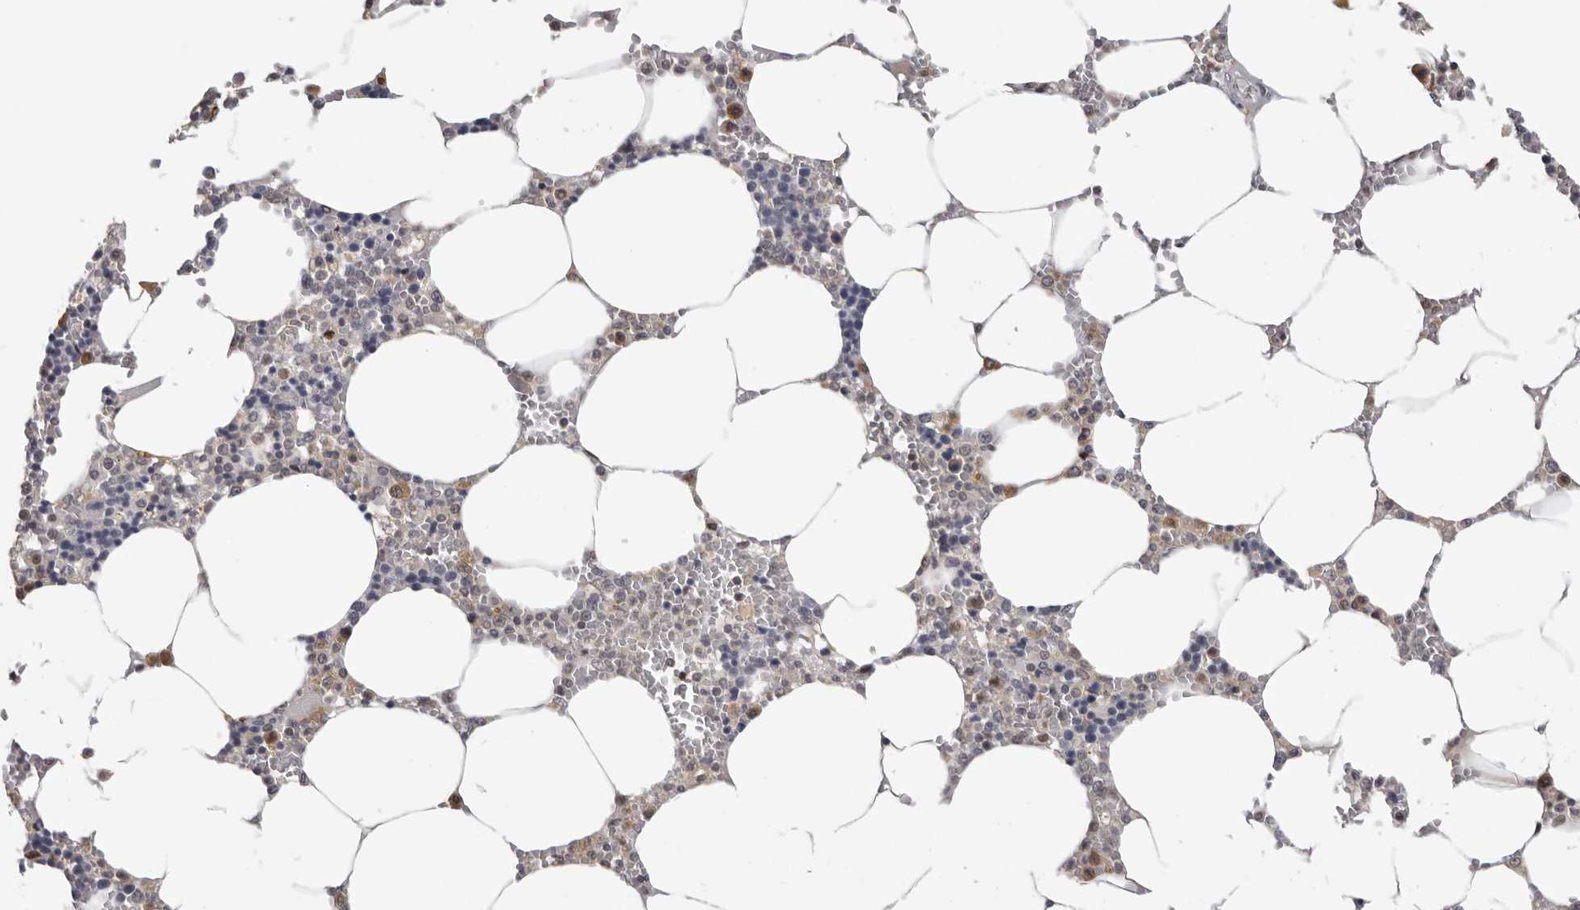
{"staining": {"intensity": "moderate", "quantity": "25%-75%", "location": "cytoplasmic/membranous,nuclear"}, "tissue": "bone marrow", "cell_type": "Hematopoietic cells", "image_type": "normal", "snomed": [{"axis": "morphology", "description": "Normal tissue, NOS"}, {"axis": "topography", "description": "Bone marrow"}], "caption": "Protein expression analysis of normal bone marrow displays moderate cytoplasmic/membranous,nuclear positivity in about 25%-75% of hematopoietic cells. (DAB (3,3'-diaminobenzidine) = brown stain, brightfield microscopy at high magnification).", "gene": "KIF2B", "patient": {"sex": "male", "age": 70}}